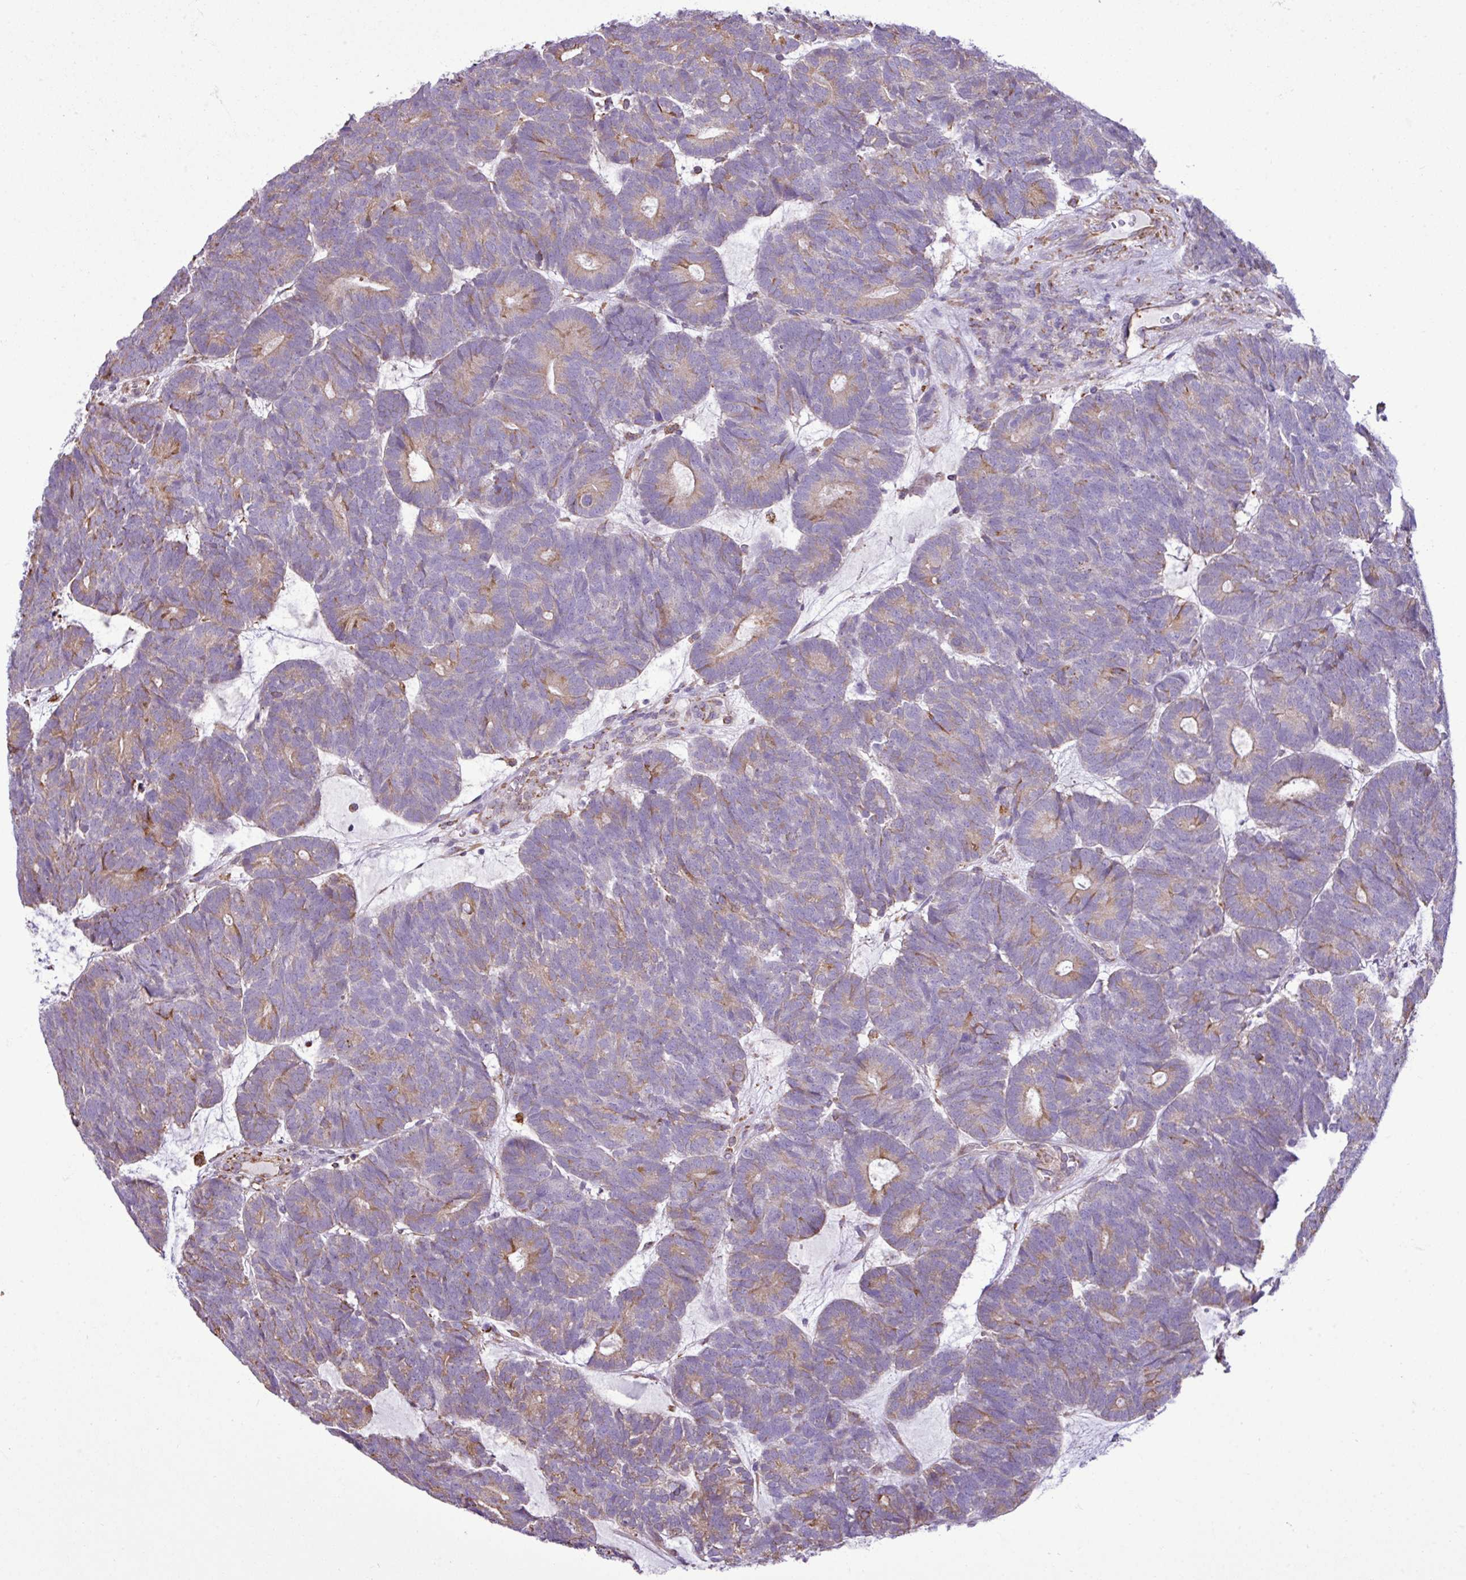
{"staining": {"intensity": "weak", "quantity": "25%-75%", "location": "cytoplasmic/membranous"}, "tissue": "head and neck cancer", "cell_type": "Tumor cells", "image_type": "cancer", "snomed": [{"axis": "morphology", "description": "Adenocarcinoma, NOS"}, {"axis": "topography", "description": "Head-Neck"}], "caption": "Immunohistochemistry of human head and neck cancer (adenocarcinoma) displays low levels of weak cytoplasmic/membranous expression in approximately 25%-75% of tumor cells. Using DAB (3,3'-diaminobenzidine) (brown) and hematoxylin (blue) stains, captured at high magnification using brightfield microscopy.", "gene": "ZSCAN5A", "patient": {"sex": "female", "age": 81}}